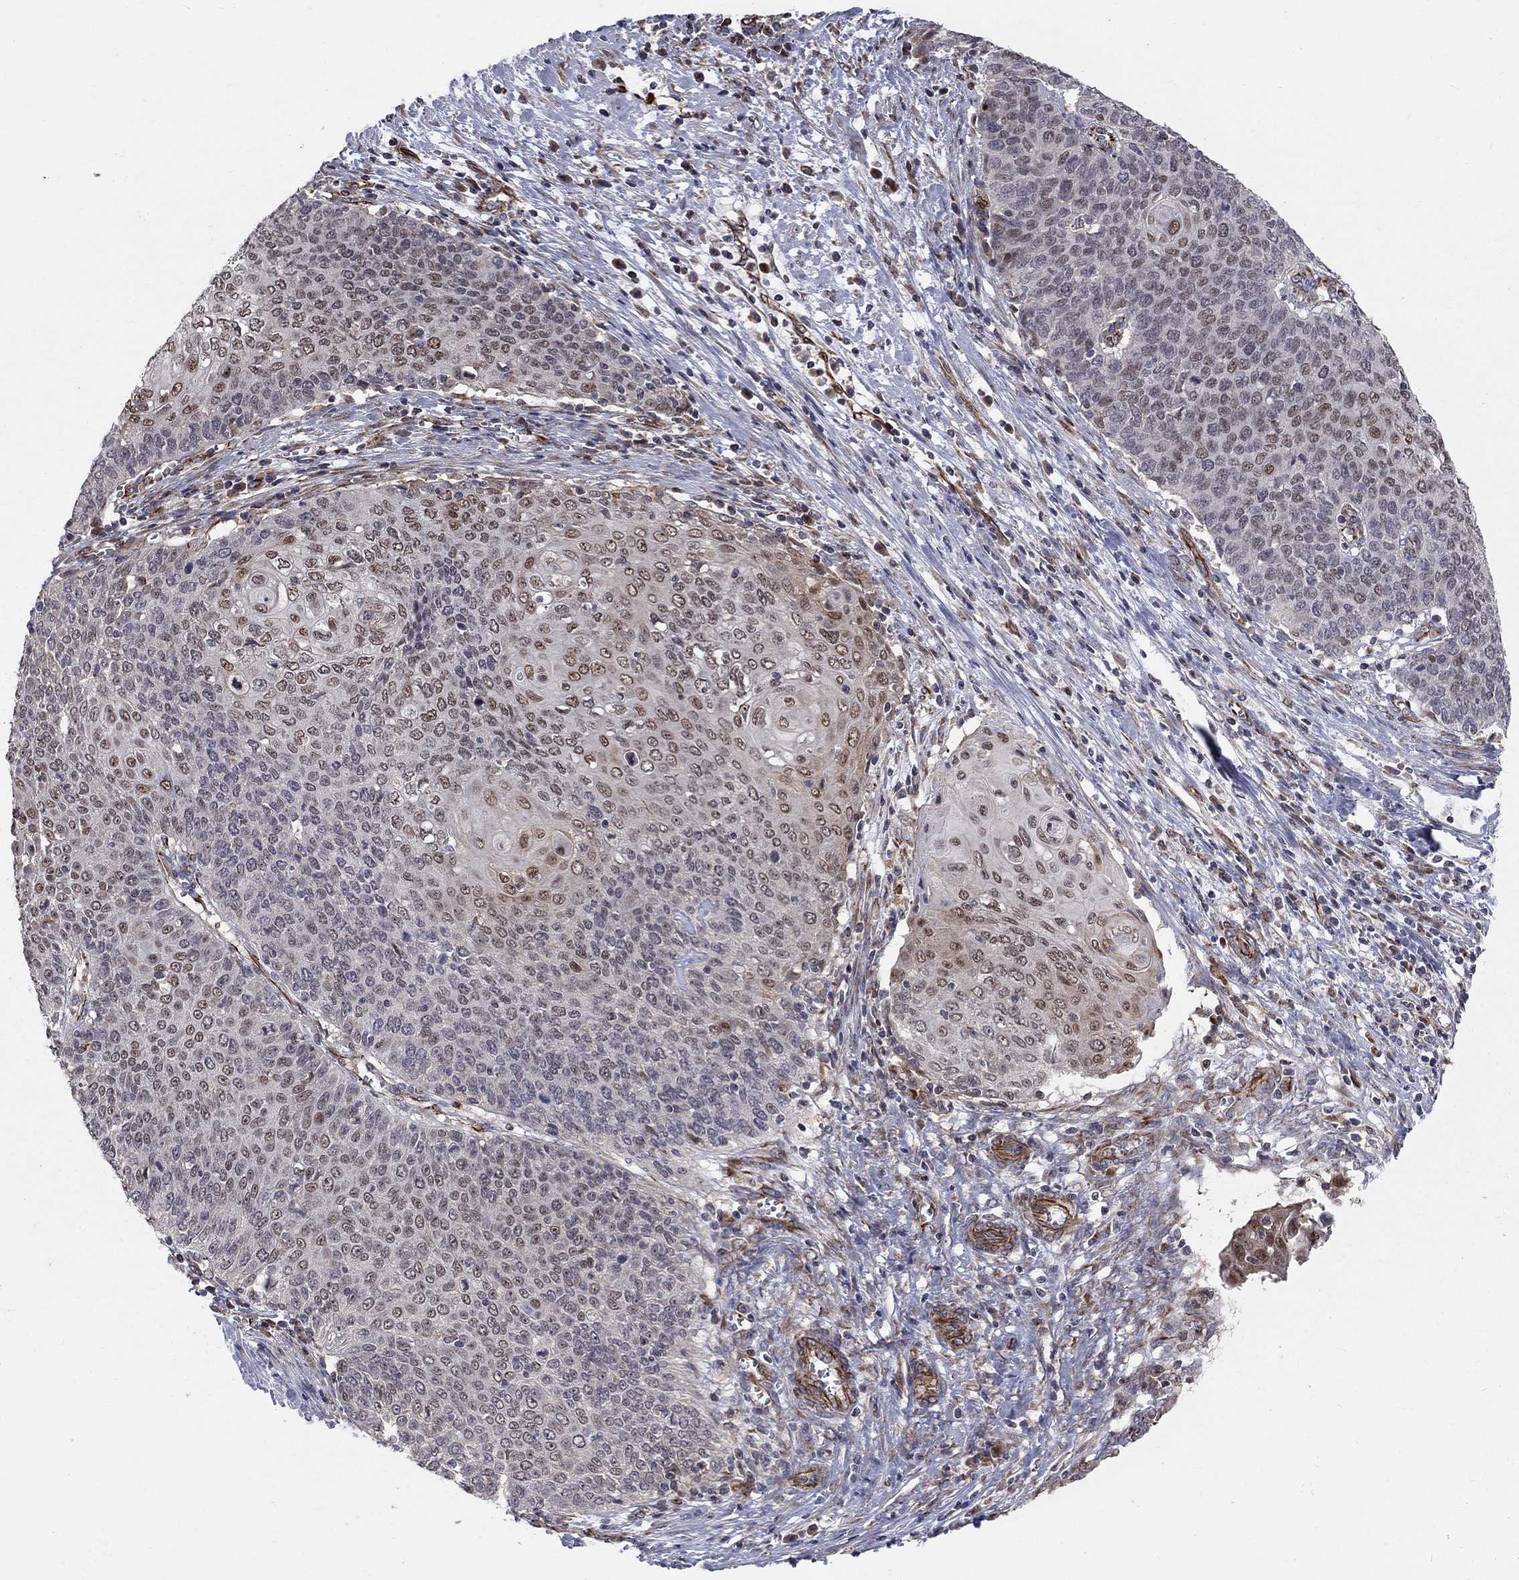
{"staining": {"intensity": "moderate", "quantity": "<25%", "location": "nuclear"}, "tissue": "cervical cancer", "cell_type": "Tumor cells", "image_type": "cancer", "snomed": [{"axis": "morphology", "description": "Squamous cell carcinoma, NOS"}, {"axis": "topography", "description": "Cervix"}], "caption": "Immunohistochemistry (IHC) staining of cervical cancer (squamous cell carcinoma), which demonstrates low levels of moderate nuclear positivity in about <25% of tumor cells indicating moderate nuclear protein staining. The staining was performed using DAB (3,3'-diaminobenzidine) (brown) for protein detection and nuclei were counterstained in hematoxylin (blue).", "gene": "MSRA", "patient": {"sex": "female", "age": 39}}